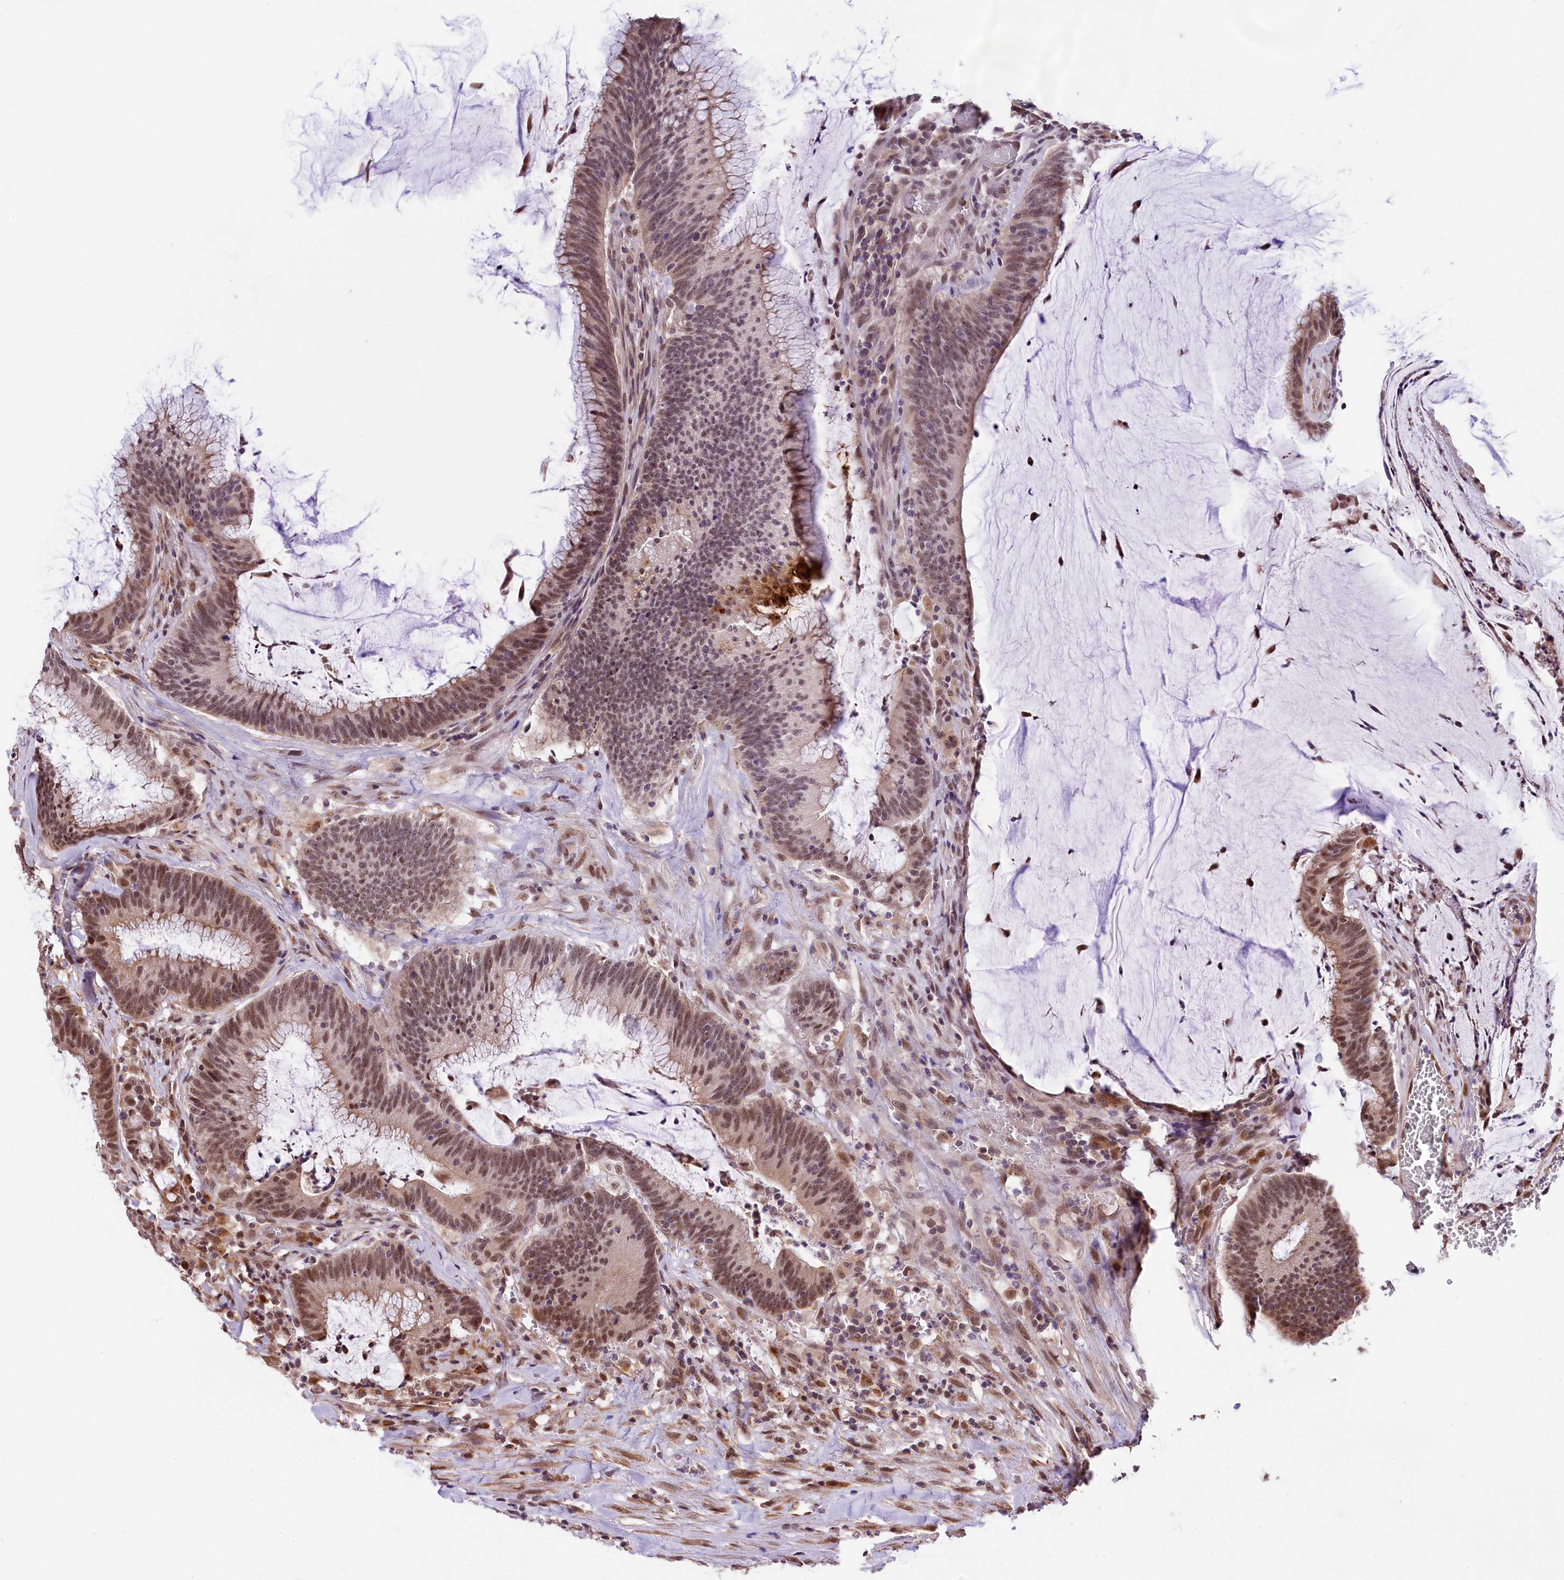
{"staining": {"intensity": "moderate", "quantity": ">75%", "location": "cytoplasmic/membranous,nuclear"}, "tissue": "colorectal cancer", "cell_type": "Tumor cells", "image_type": "cancer", "snomed": [{"axis": "morphology", "description": "Adenocarcinoma, NOS"}, {"axis": "topography", "description": "Rectum"}], "caption": "Protein staining by immunohistochemistry (IHC) demonstrates moderate cytoplasmic/membranous and nuclear staining in about >75% of tumor cells in colorectal adenocarcinoma.", "gene": "MRPL54", "patient": {"sex": "female", "age": 77}}